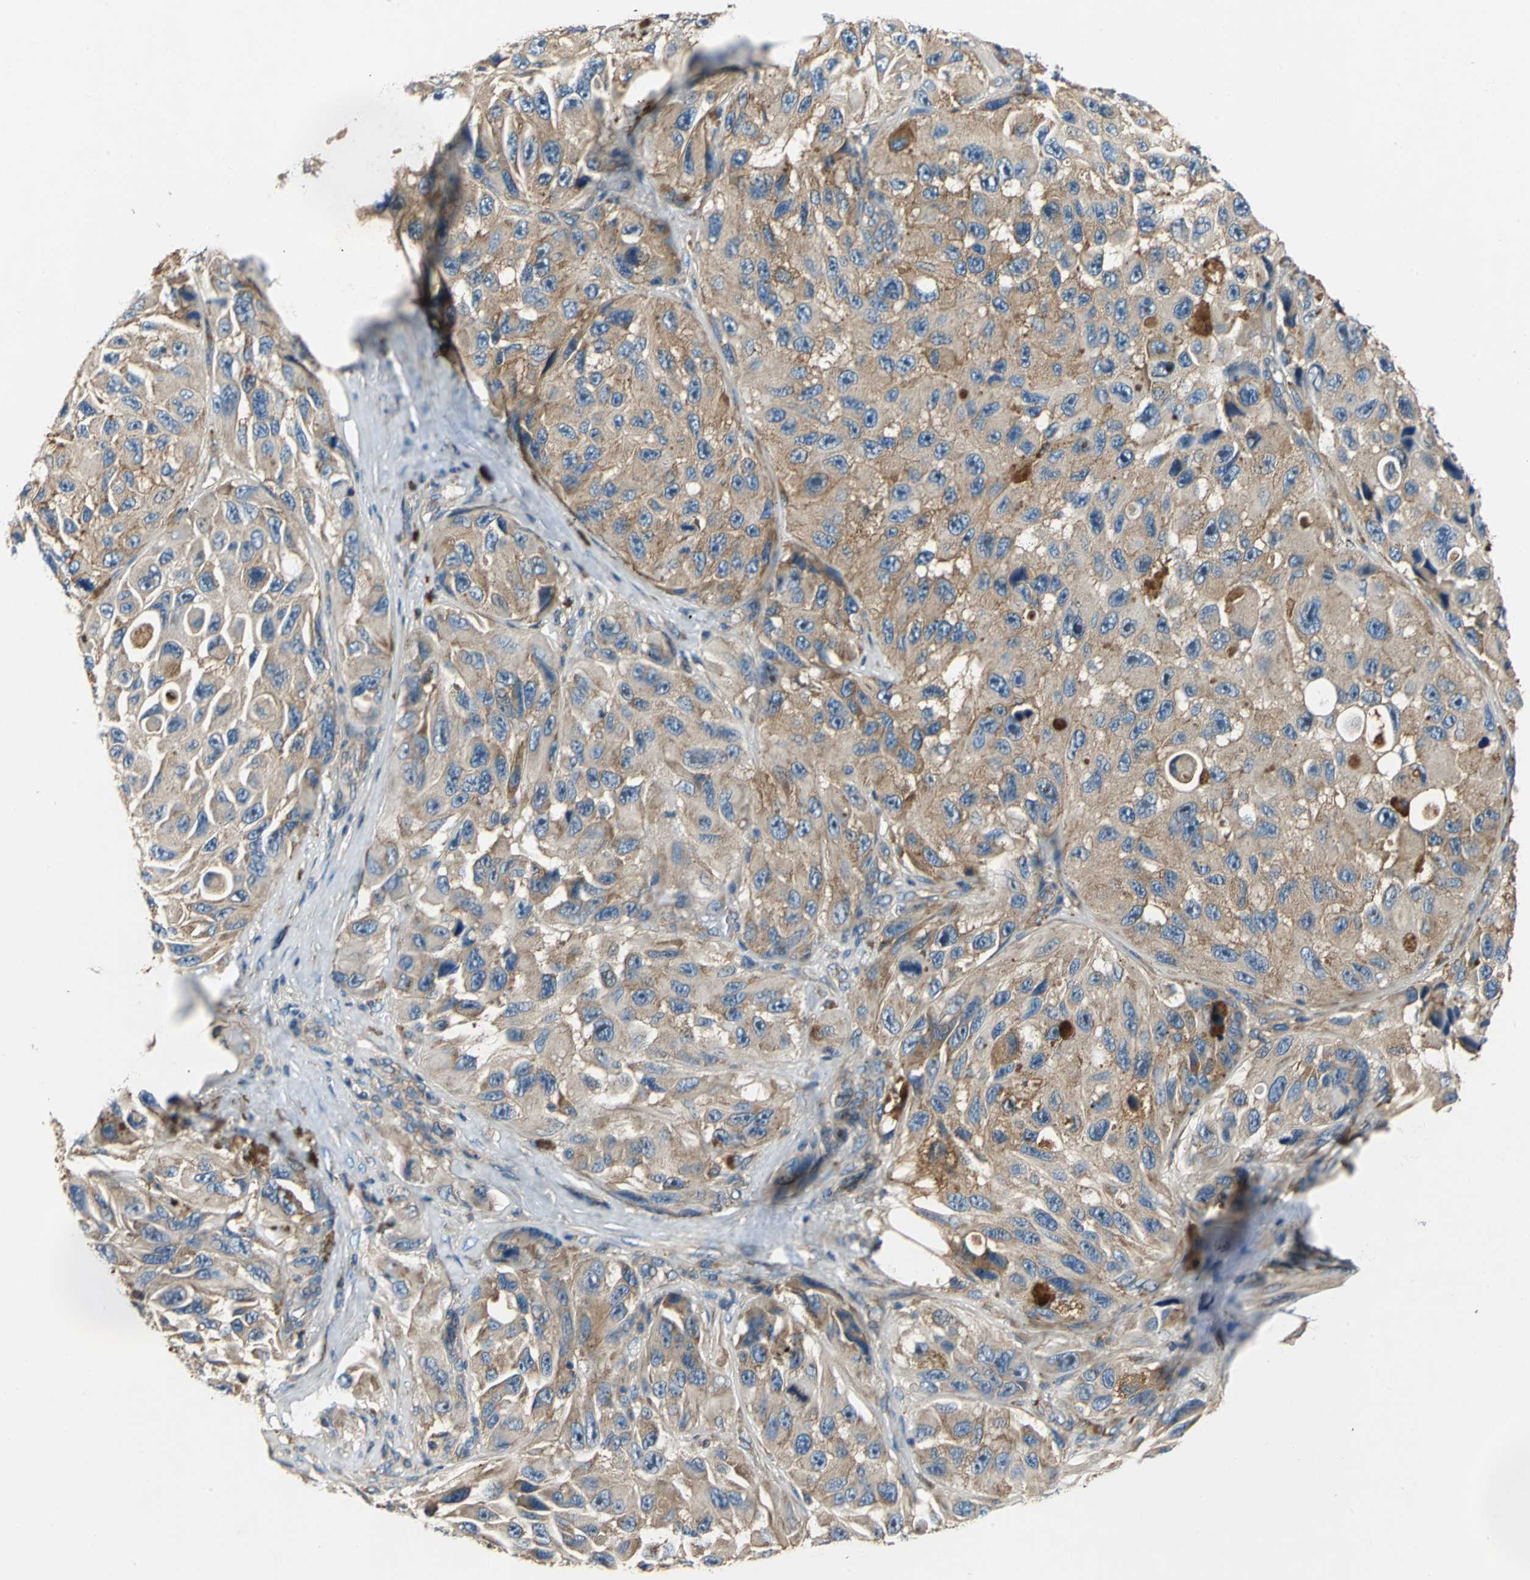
{"staining": {"intensity": "moderate", "quantity": ">75%", "location": "cytoplasmic/membranous"}, "tissue": "melanoma", "cell_type": "Tumor cells", "image_type": "cancer", "snomed": [{"axis": "morphology", "description": "Malignant melanoma, NOS"}, {"axis": "topography", "description": "Skin"}], "caption": "Protein staining shows moderate cytoplasmic/membranous expression in approximately >75% of tumor cells in malignant melanoma.", "gene": "DDX3Y", "patient": {"sex": "female", "age": 73}}